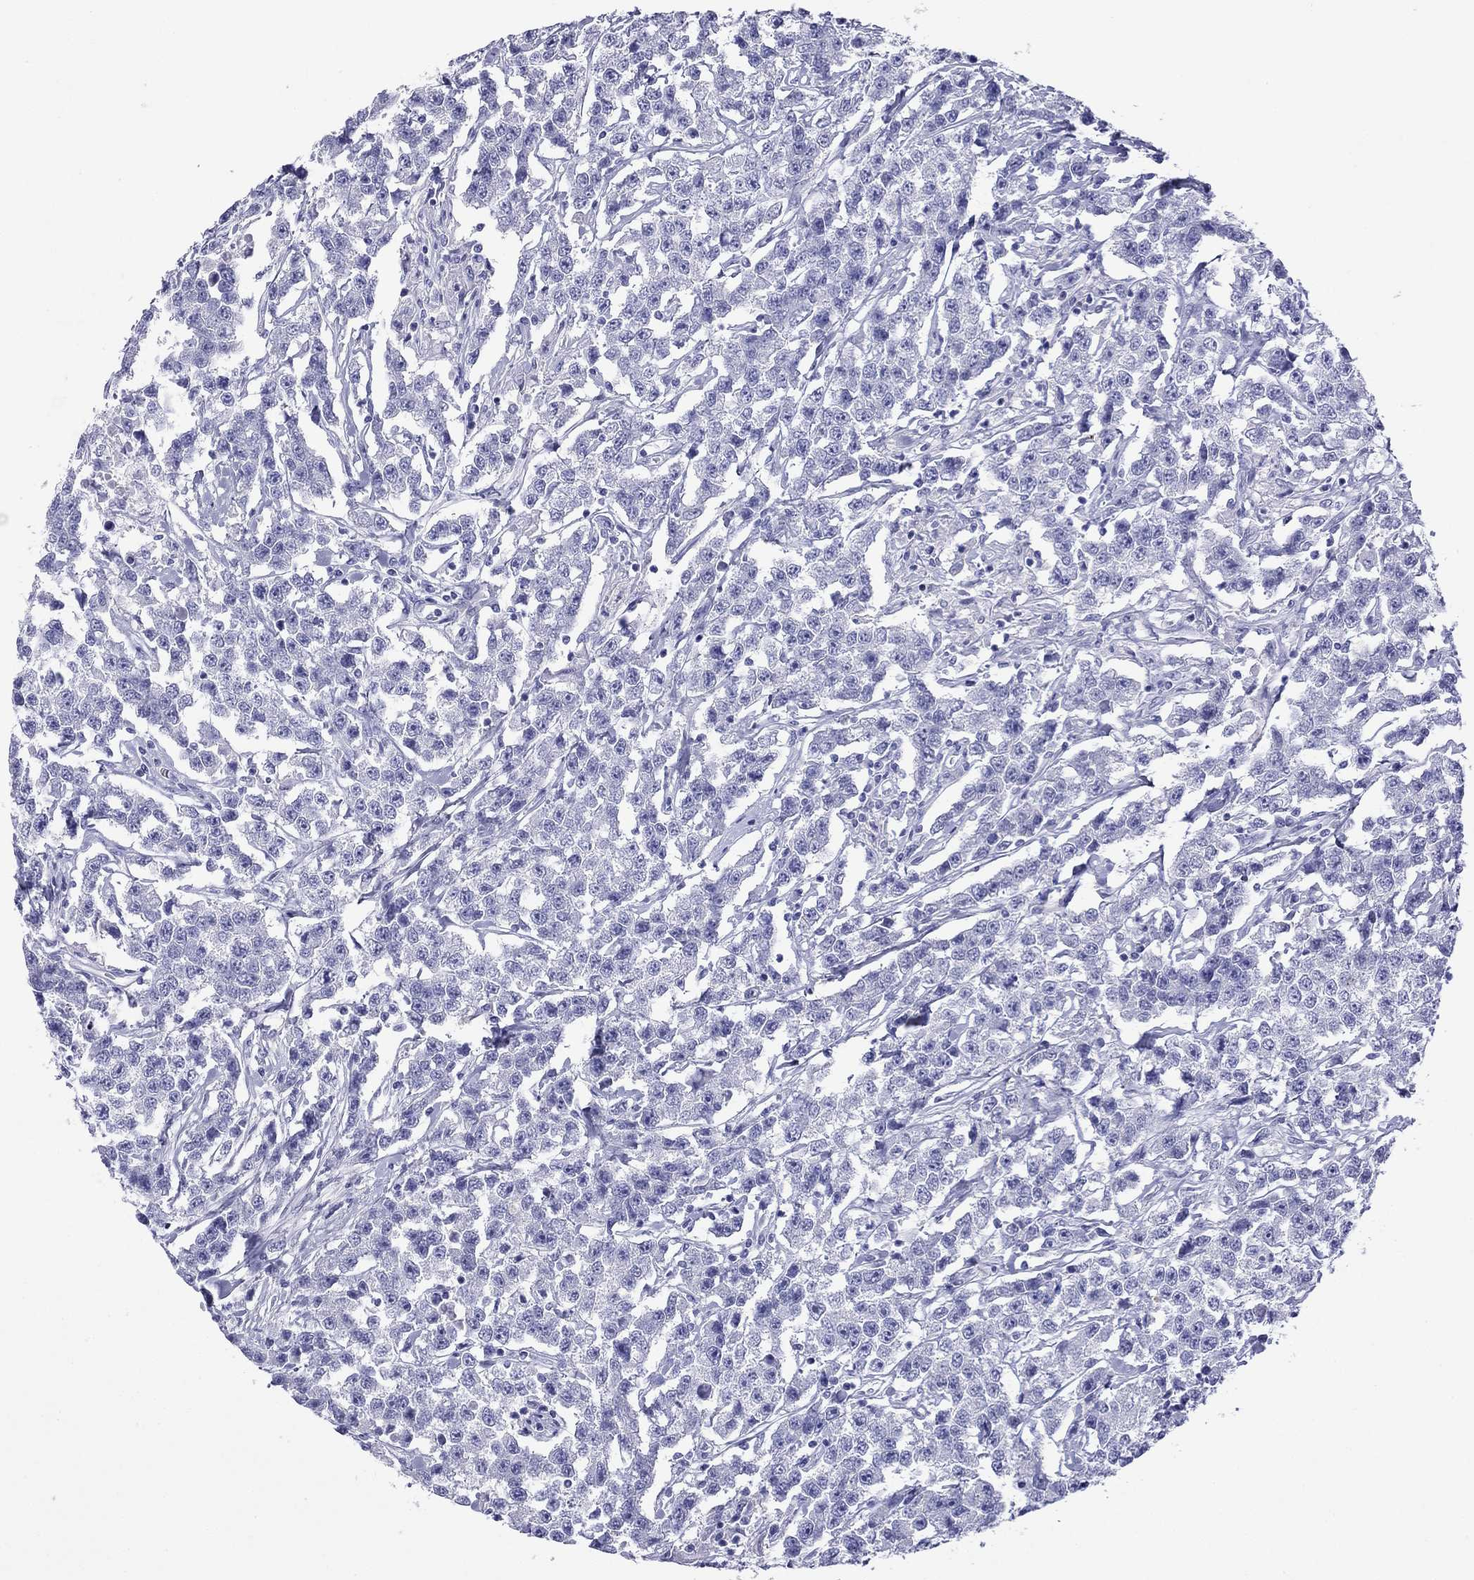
{"staining": {"intensity": "negative", "quantity": "none", "location": "none"}, "tissue": "testis cancer", "cell_type": "Tumor cells", "image_type": "cancer", "snomed": [{"axis": "morphology", "description": "Seminoma, NOS"}, {"axis": "topography", "description": "Testis"}], "caption": "Immunohistochemistry (IHC) micrograph of neoplastic tissue: testis cancer stained with DAB displays no significant protein staining in tumor cells. The staining is performed using DAB brown chromogen with nuclei counter-stained in using hematoxylin.", "gene": "FIGLA", "patient": {"sex": "male", "age": 59}}